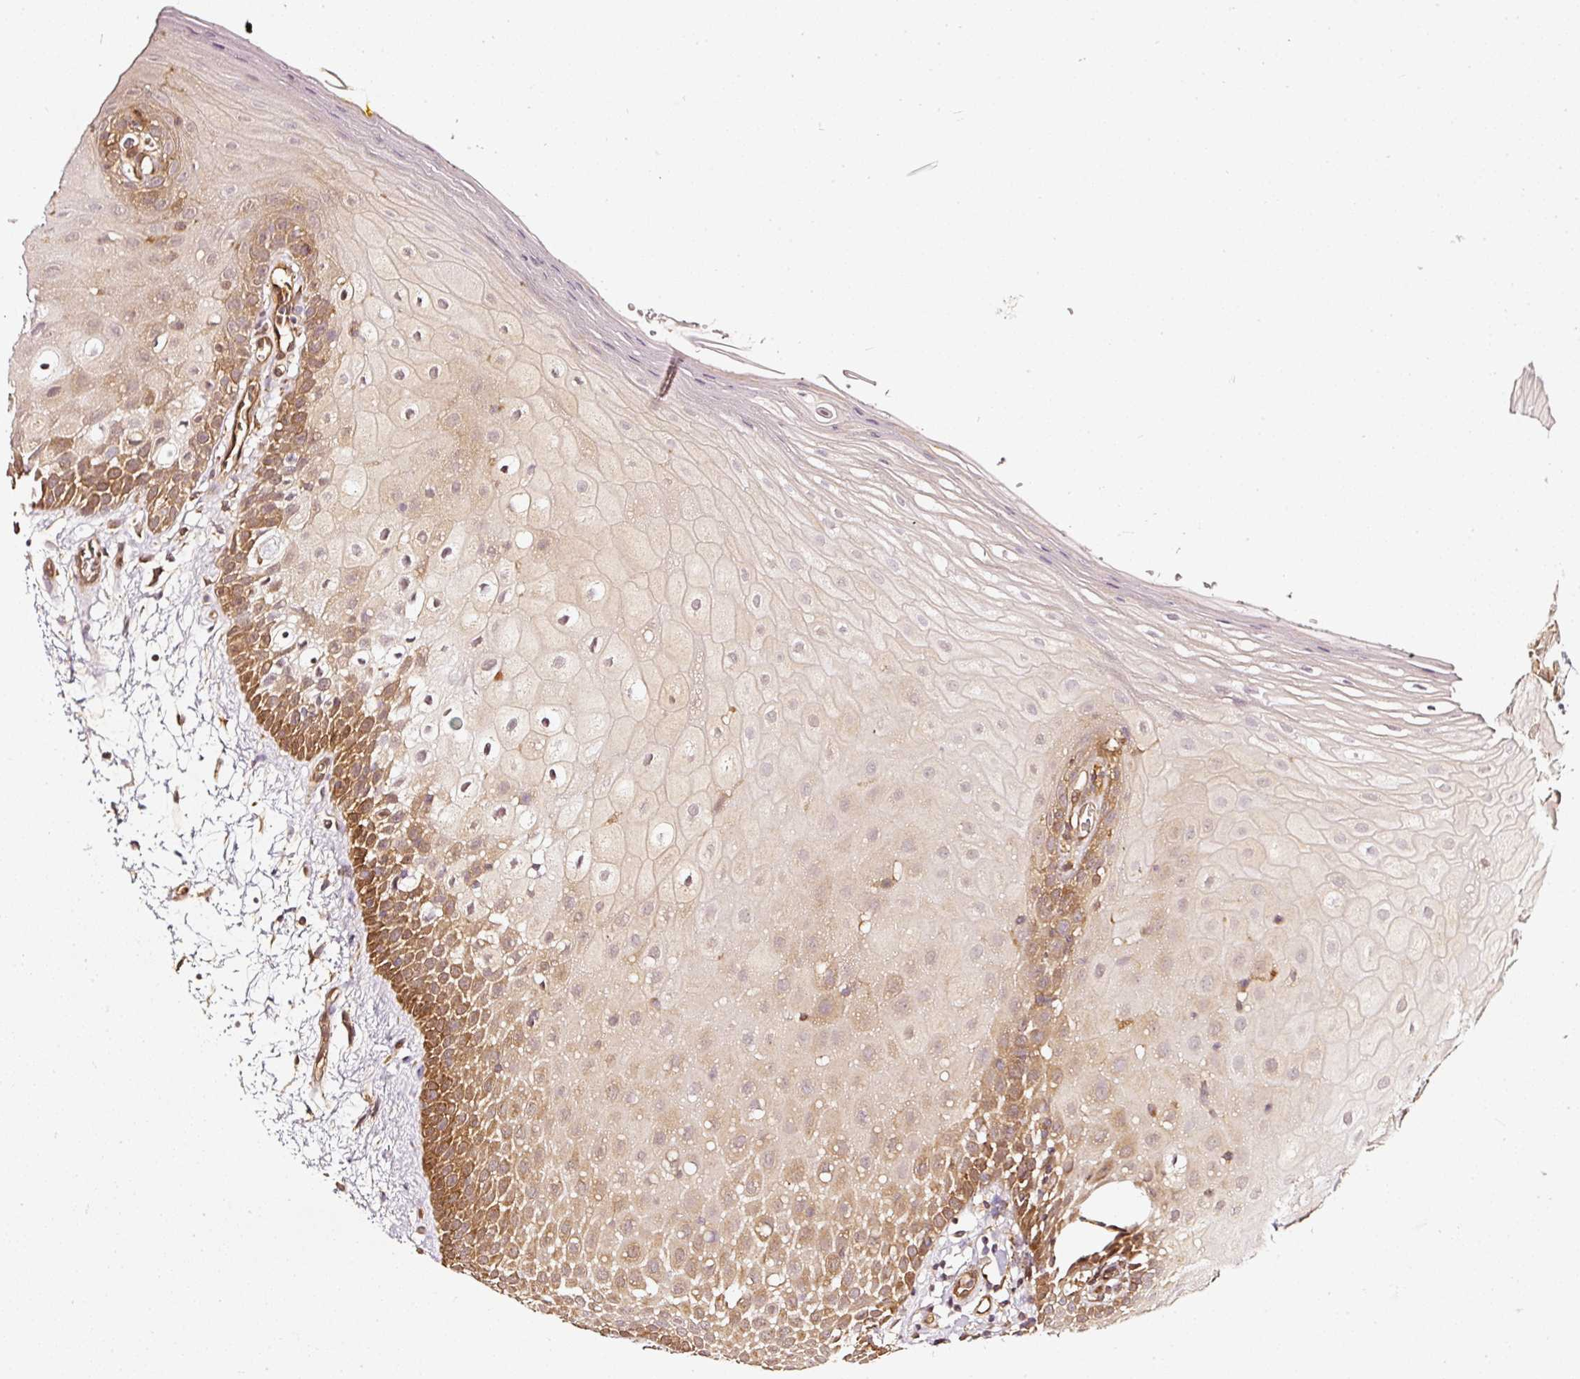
{"staining": {"intensity": "moderate", "quantity": "25%-75%", "location": "cytoplasmic/membranous"}, "tissue": "oral mucosa", "cell_type": "Squamous epithelial cells", "image_type": "normal", "snomed": [{"axis": "morphology", "description": "Normal tissue, NOS"}, {"axis": "morphology", "description": "Squamous cell carcinoma, NOS"}, {"axis": "topography", "description": "Oral tissue"}, {"axis": "topography", "description": "Tounge, NOS"}, {"axis": "topography", "description": "Head-Neck"}], "caption": "Protein analysis of normal oral mucosa displays moderate cytoplasmic/membranous expression in about 25%-75% of squamous epithelial cells.", "gene": "ASMTL", "patient": {"sex": "male", "age": 76}}